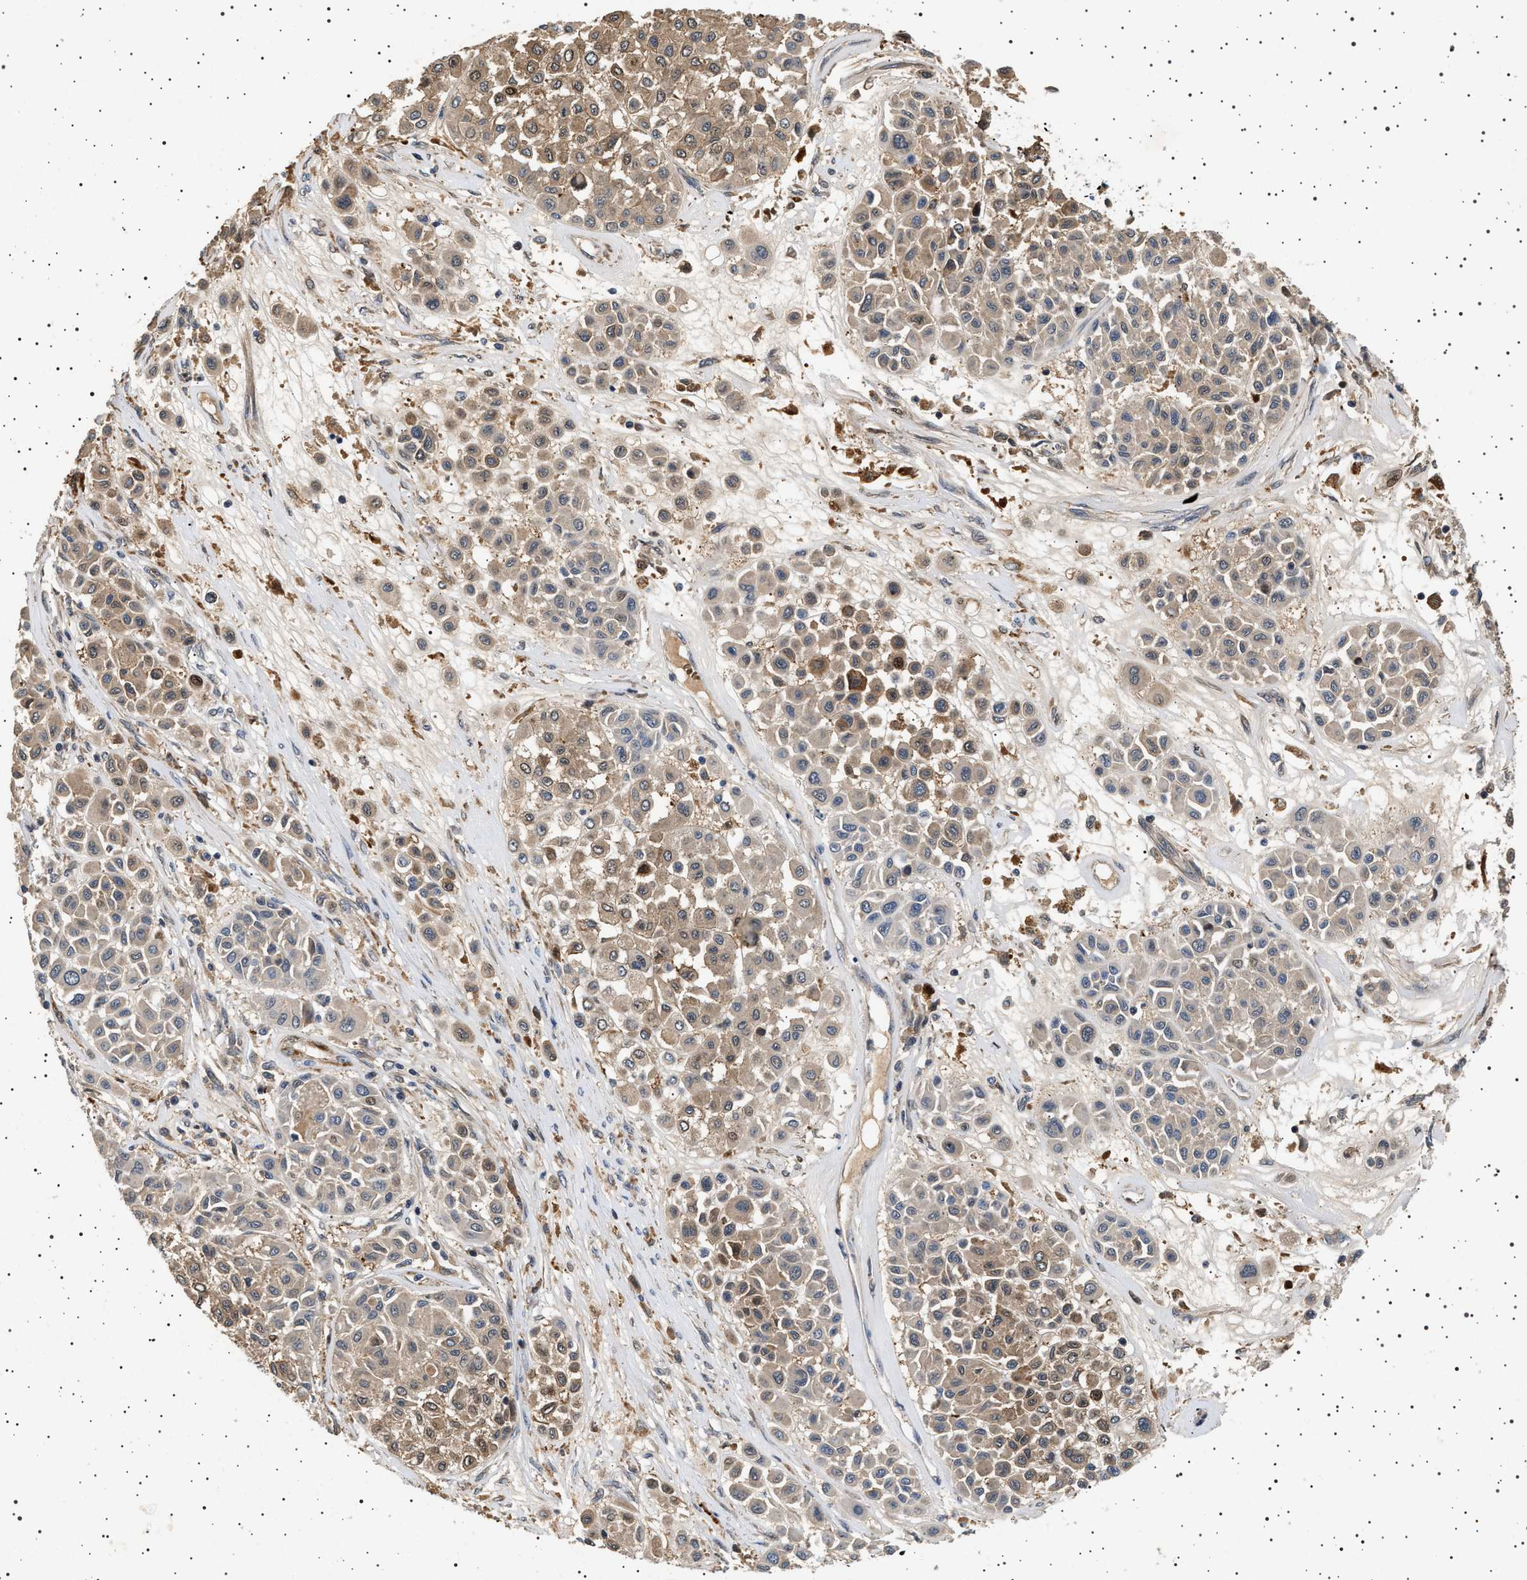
{"staining": {"intensity": "weak", "quantity": ">75%", "location": "cytoplasmic/membranous"}, "tissue": "melanoma", "cell_type": "Tumor cells", "image_type": "cancer", "snomed": [{"axis": "morphology", "description": "Malignant melanoma, Metastatic site"}, {"axis": "topography", "description": "Soft tissue"}], "caption": "This photomicrograph displays malignant melanoma (metastatic site) stained with IHC to label a protein in brown. The cytoplasmic/membranous of tumor cells show weak positivity for the protein. Nuclei are counter-stained blue.", "gene": "GUCY1B1", "patient": {"sex": "male", "age": 41}}